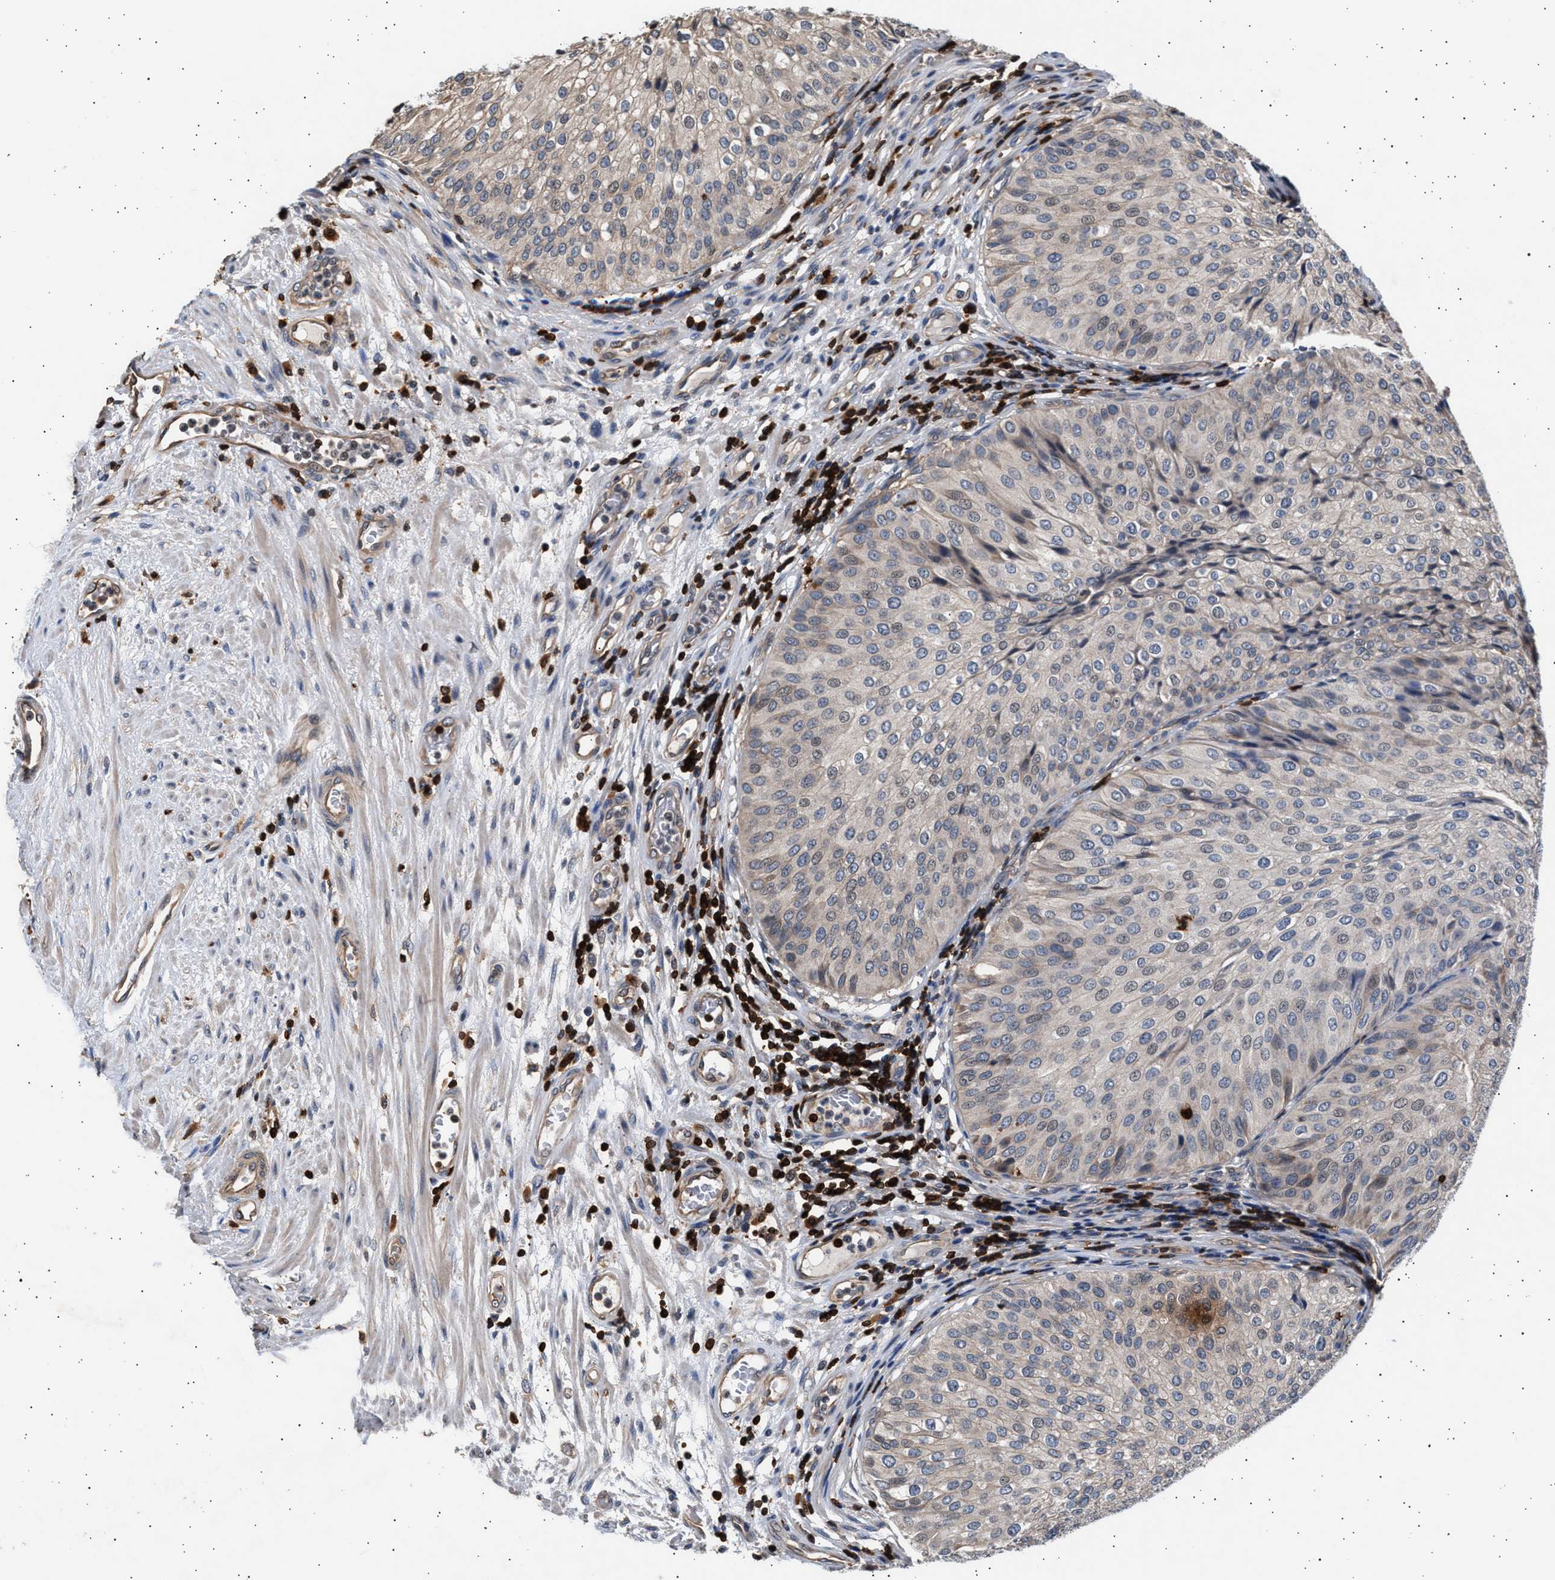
{"staining": {"intensity": "negative", "quantity": "none", "location": "none"}, "tissue": "urothelial cancer", "cell_type": "Tumor cells", "image_type": "cancer", "snomed": [{"axis": "morphology", "description": "Urothelial carcinoma, Low grade"}, {"axis": "topography", "description": "Urinary bladder"}], "caption": "Human low-grade urothelial carcinoma stained for a protein using immunohistochemistry (IHC) displays no expression in tumor cells.", "gene": "GRAP2", "patient": {"sex": "male", "age": 67}}